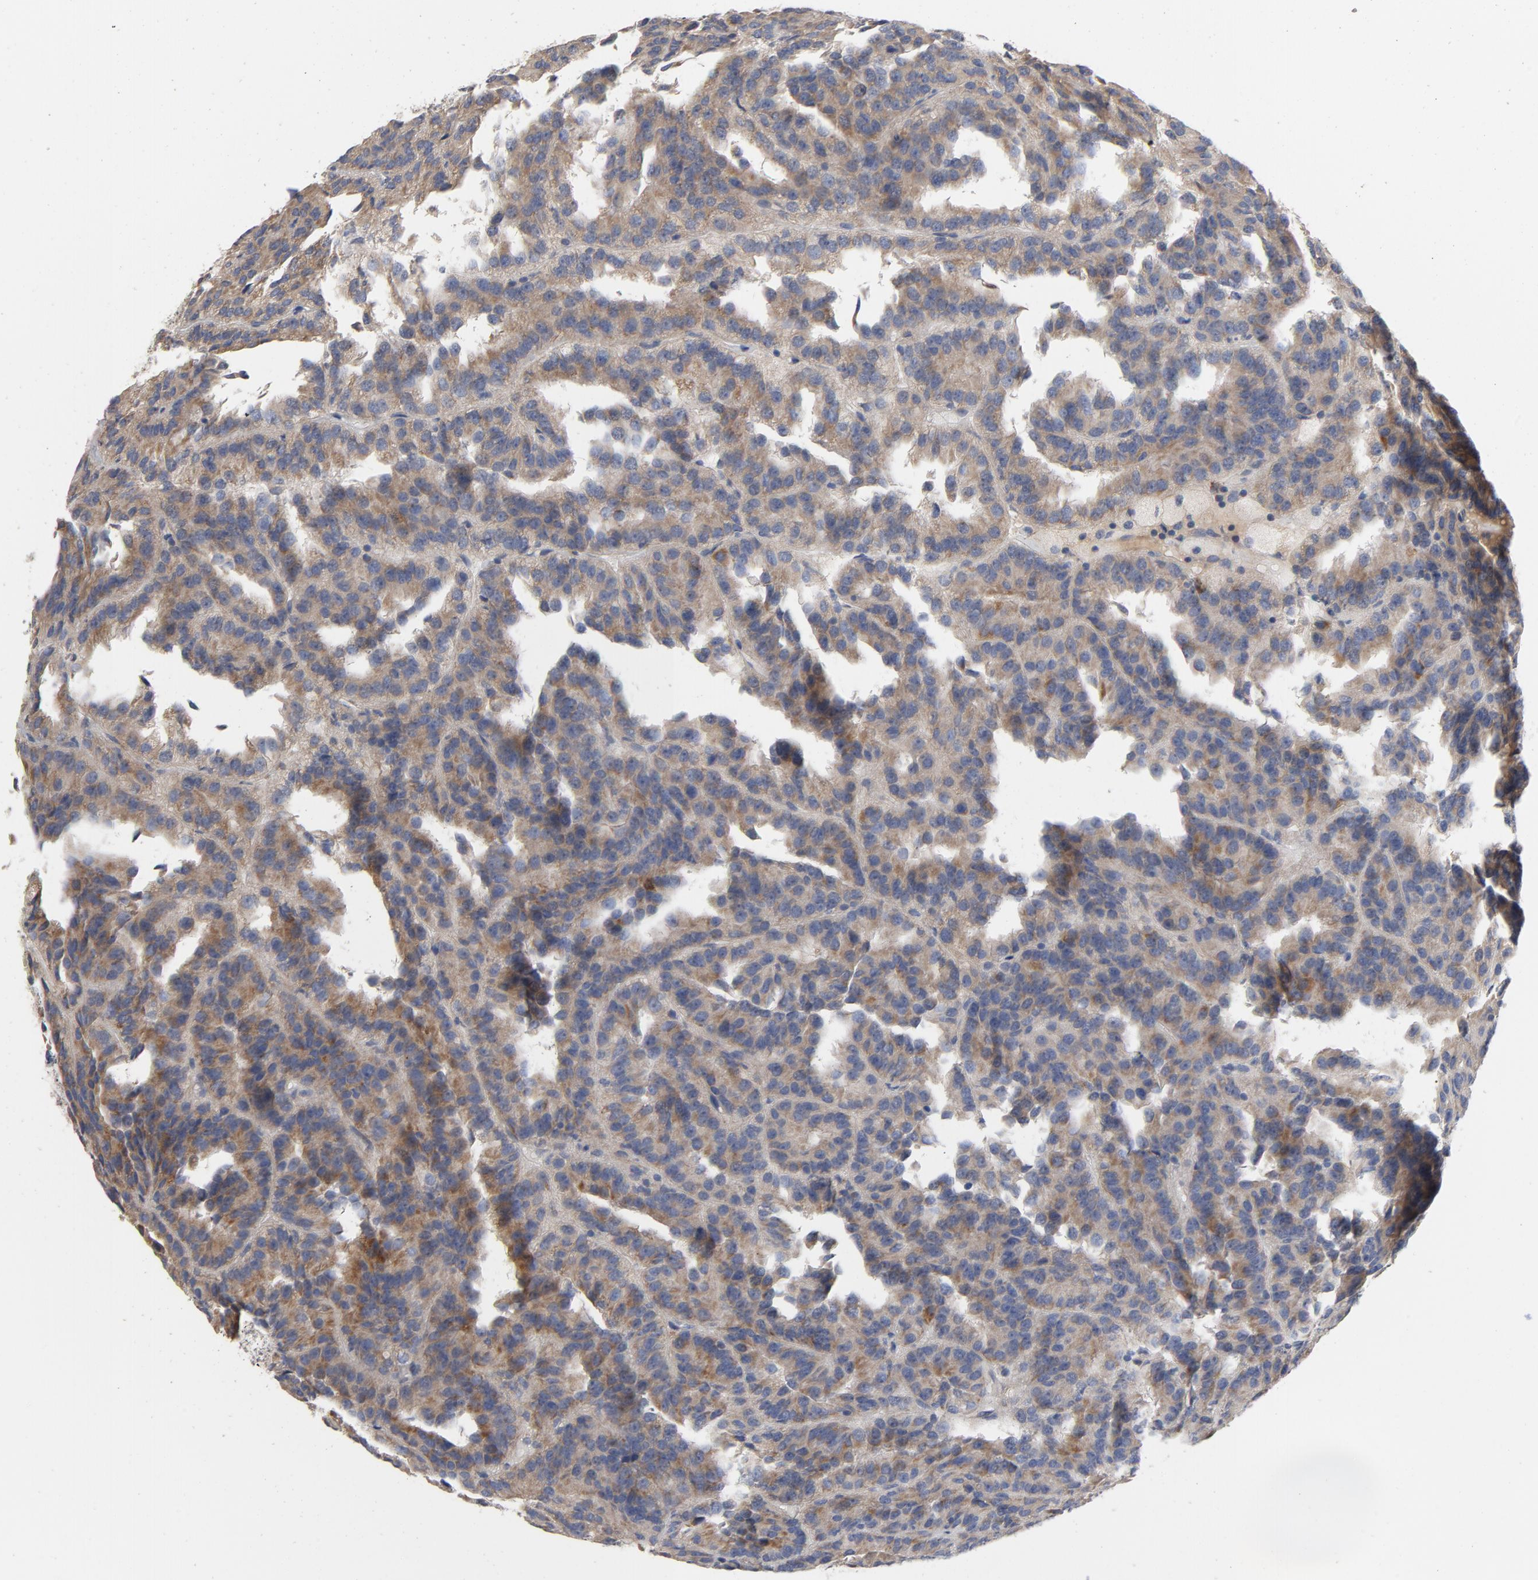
{"staining": {"intensity": "moderate", "quantity": ">75%", "location": "cytoplasmic/membranous"}, "tissue": "renal cancer", "cell_type": "Tumor cells", "image_type": "cancer", "snomed": [{"axis": "morphology", "description": "Adenocarcinoma, NOS"}, {"axis": "topography", "description": "Kidney"}], "caption": "Protein expression analysis of renal cancer reveals moderate cytoplasmic/membranous staining in approximately >75% of tumor cells.", "gene": "CCDC134", "patient": {"sex": "male", "age": 46}}